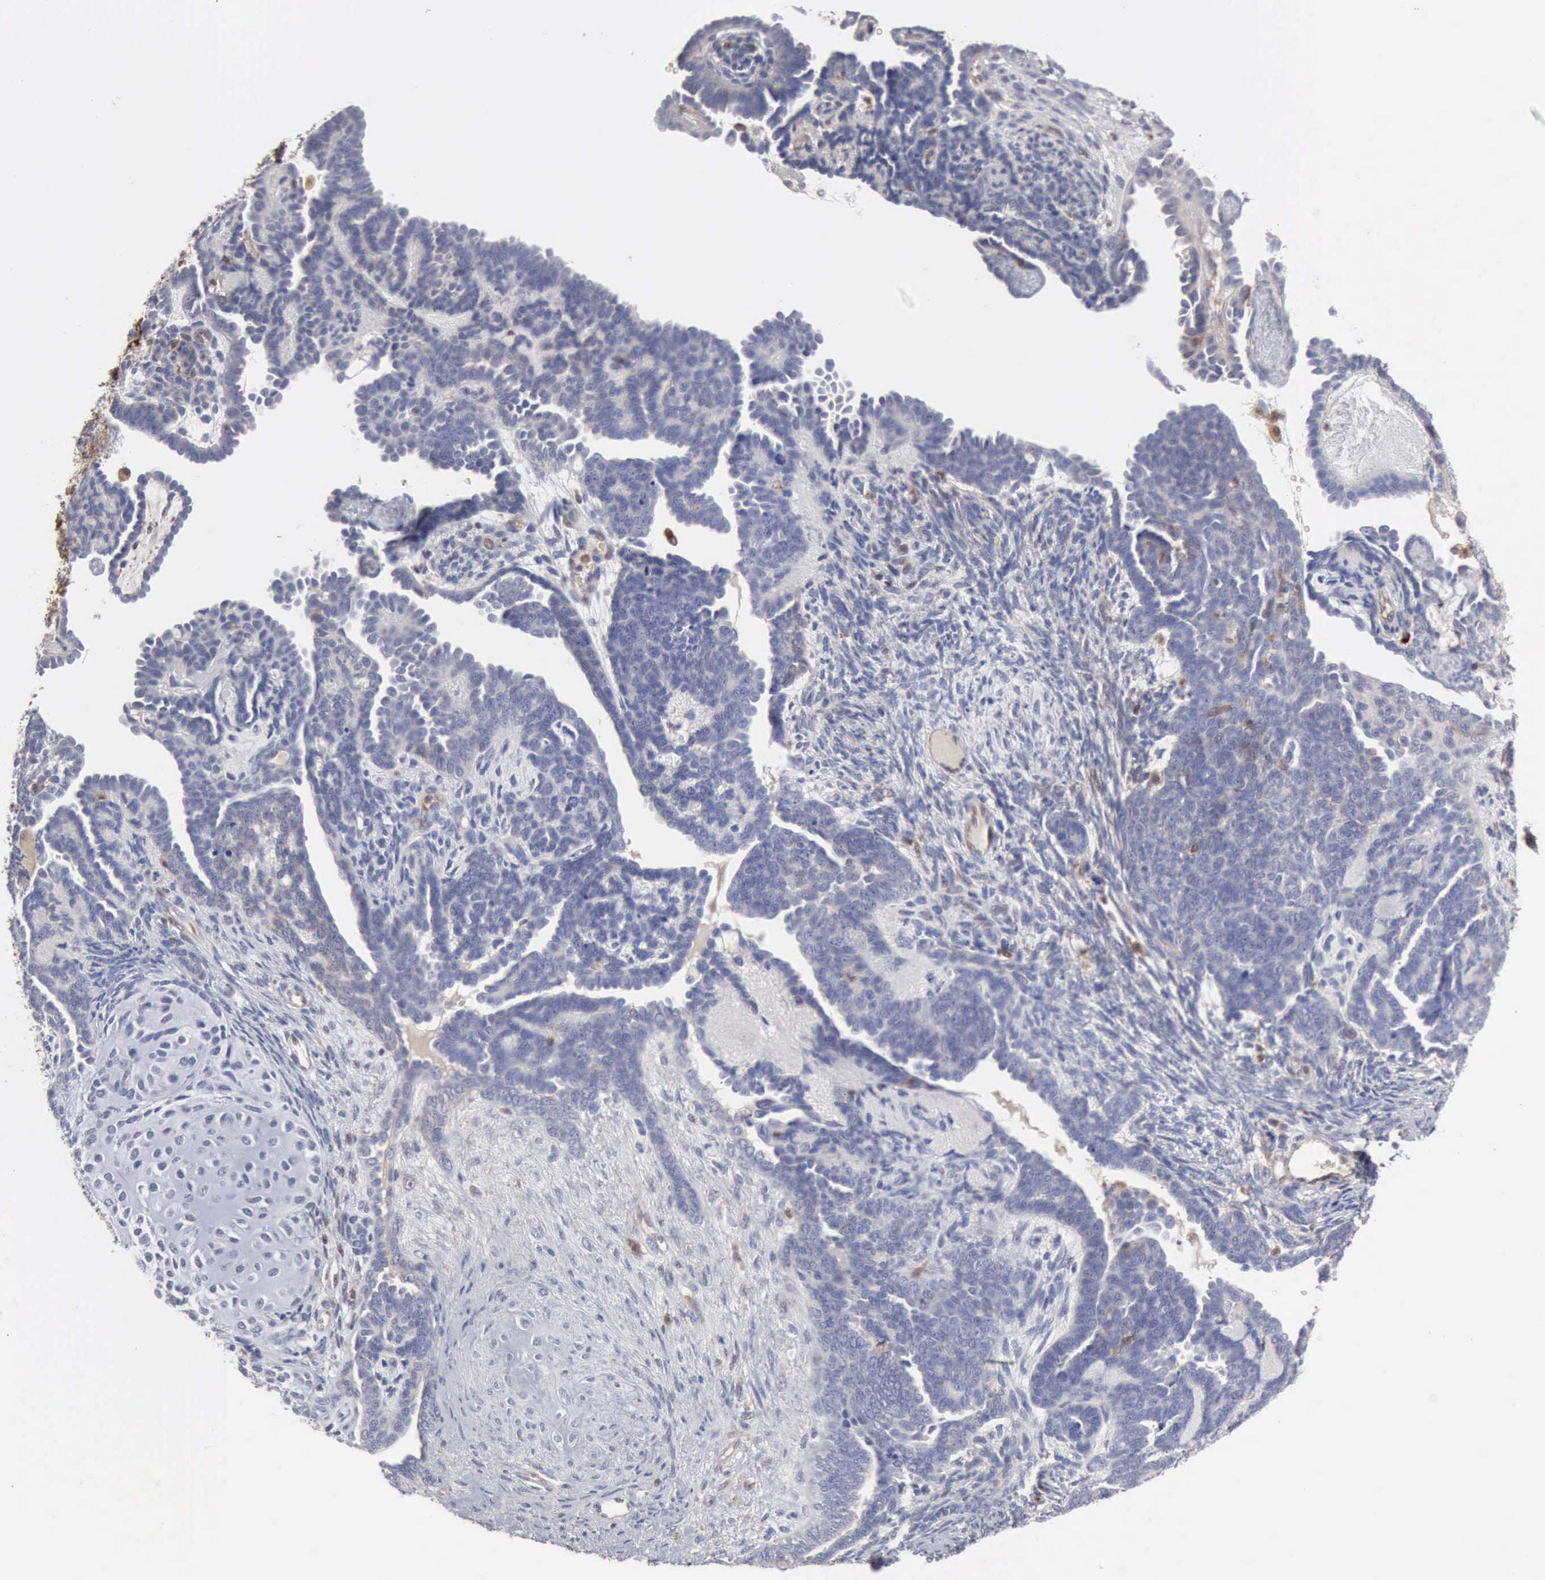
{"staining": {"intensity": "negative", "quantity": "none", "location": "none"}, "tissue": "endometrial cancer", "cell_type": "Tumor cells", "image_type": "cancer", "snomed": [{"axis": "morphology", "description": "Neoplasm, malignant, NOS"}, {"axis": "topography", "description": "Endometrium"}], "caption": "A micrograph of endometrial neoplasm (malignant) stained for a protein demonstrates no brown staining in tumor cells. (Brightfield microscopy of DAB IHC at high magnification).", "gene": "APOL2", "patient": {"sex": "female", "age": 74}}